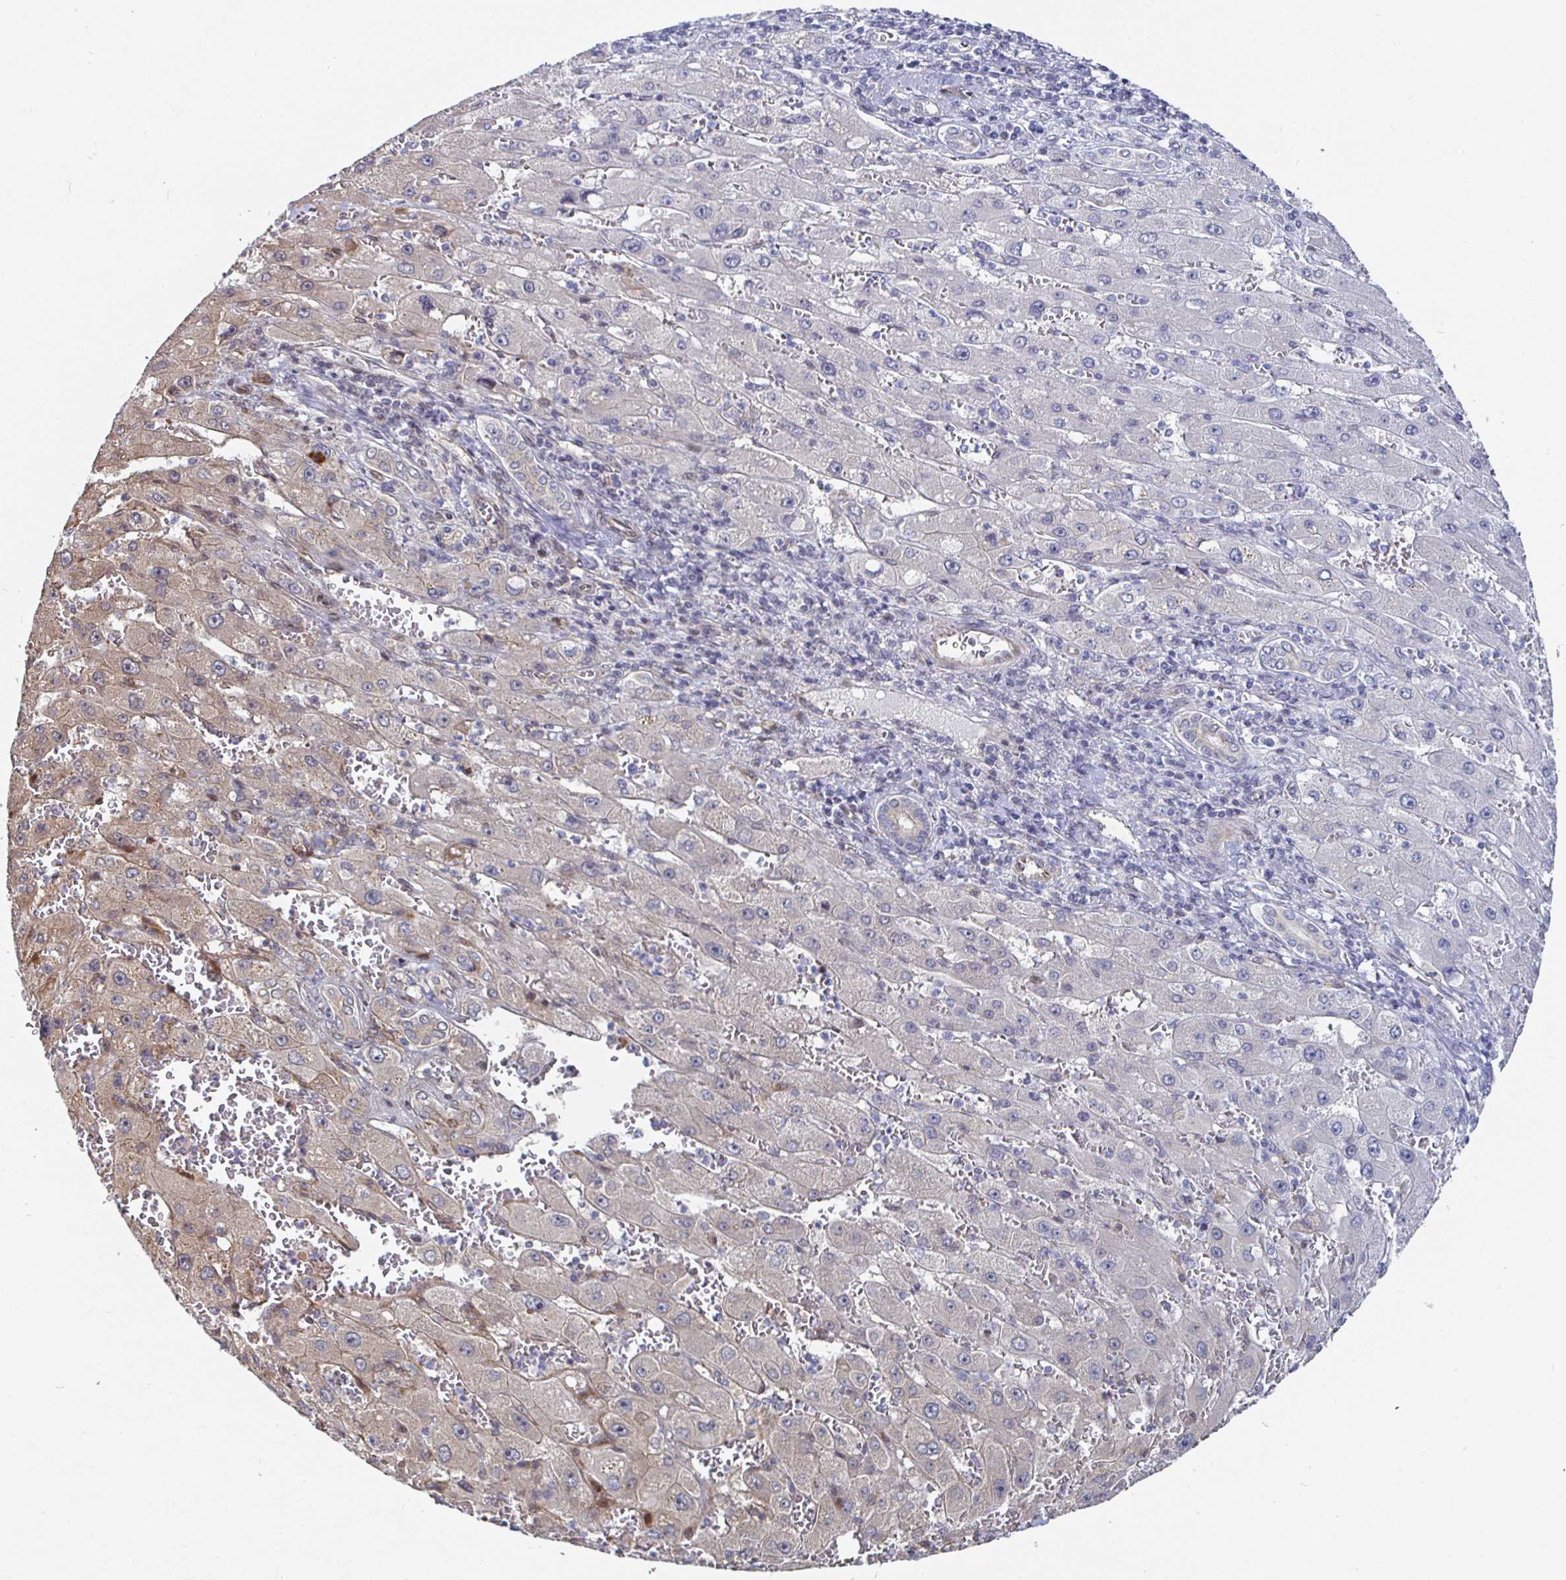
{"staining": {"intensity": "negative", "quantity": "none", "location": "none"}, "tissue": "liver cancer", "cell_type": "Tumor cells", "image_type": "cancer", "snomed": [{"axis": "morphology", "description": "Carcinoma, Hepatocellular, NOS"}, {"axis": "topography", "description": "Liver"}], "caption": "DAB immunohistochemical staining of liver cancer (hepatocellular carcinoma) demonstrates no significant staining in tumor cells. Nuclei are stained in blue.", "gene": "TBKBP1", "patient": {"sex": "female", "age": 73}}